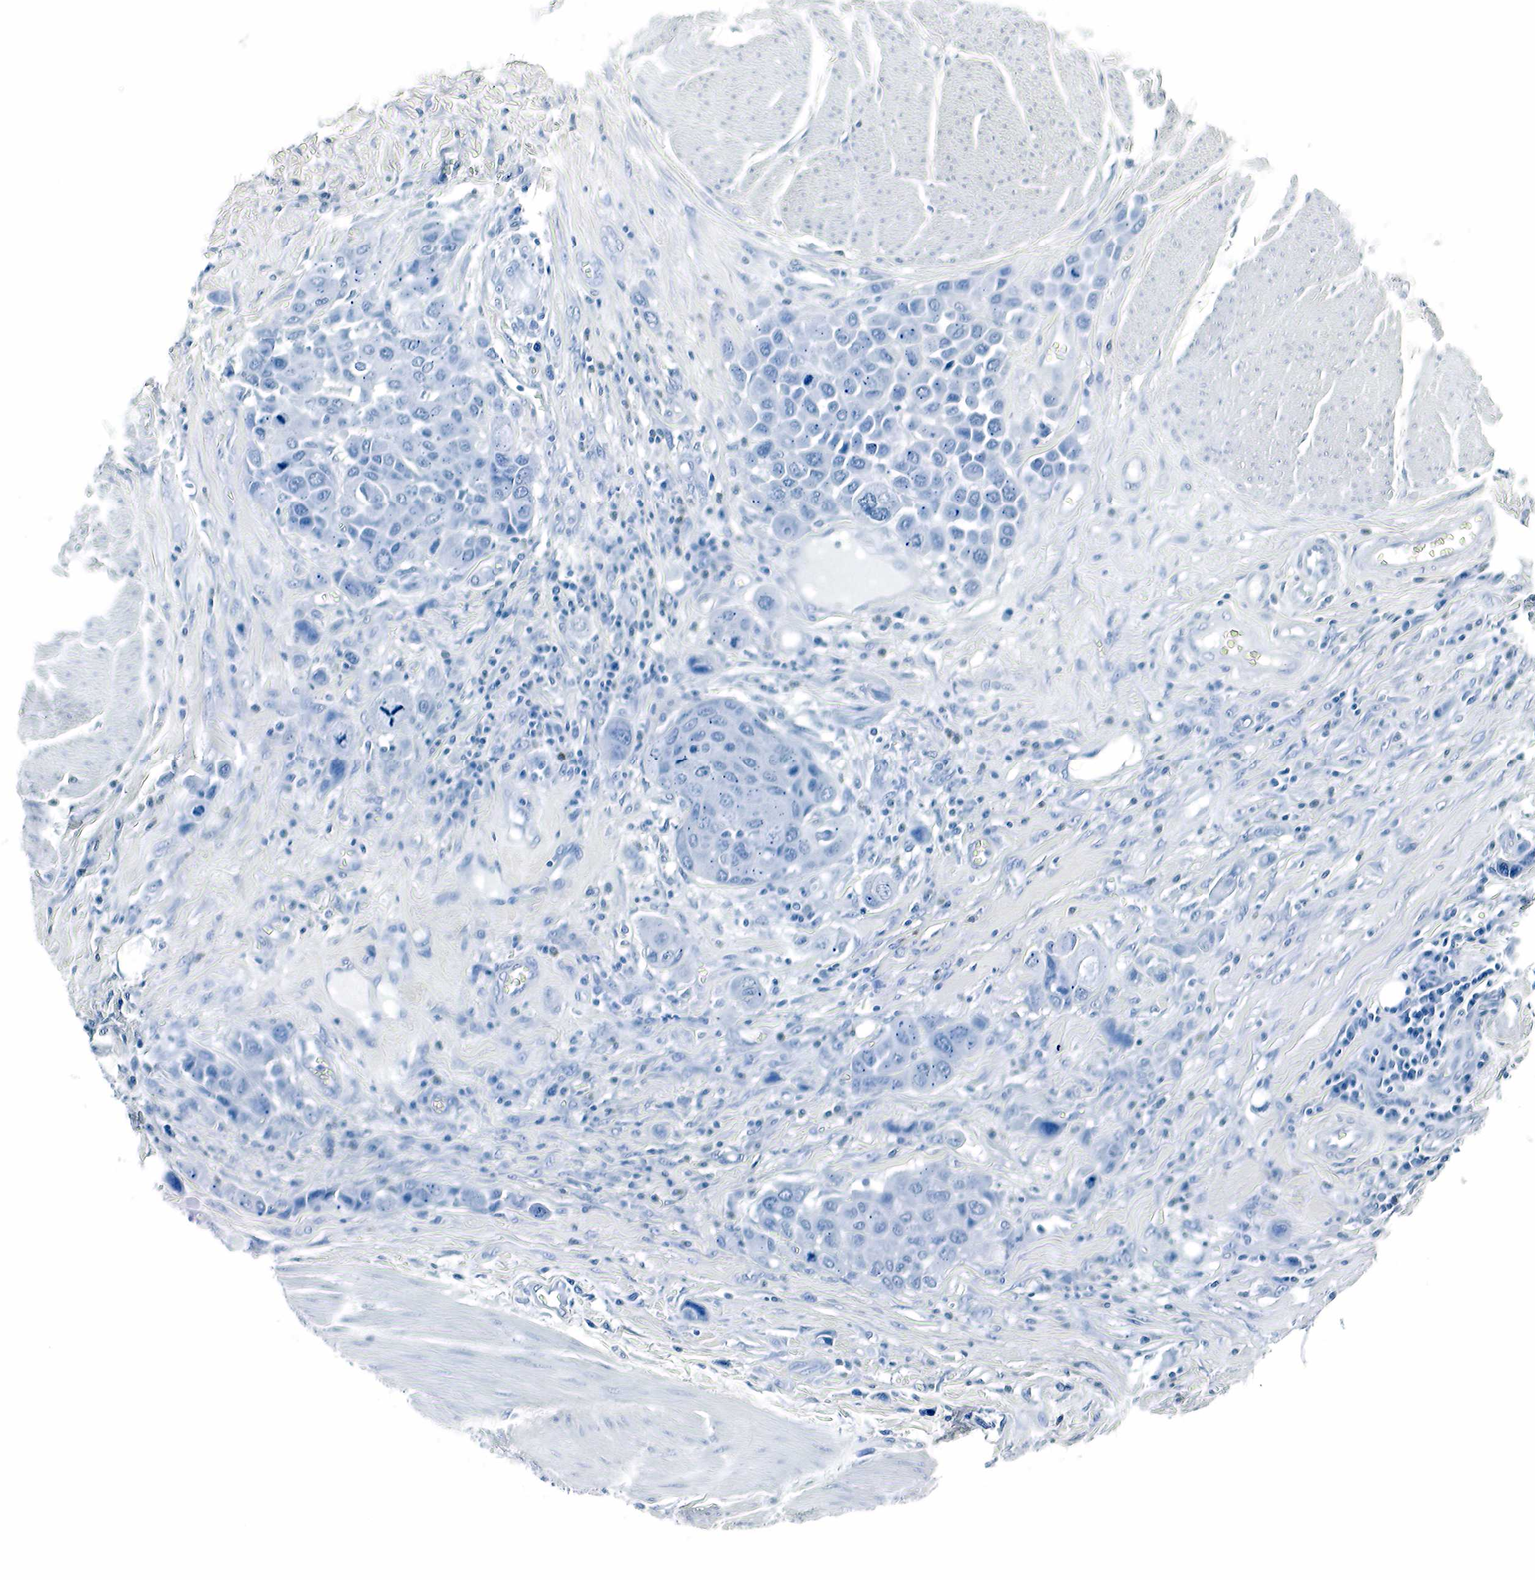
{"staining": {"intensity": "negative", "quantity": "none", "location": "none"}, "tissue": "urothelial cancer", "cell_type": "Tumor cells", "image_type": "cancer", "snomed": [{"axis": "morphology", "description": "Urothelial carcinoma, High grade"}, {"axis": "topography", "description": "Urinary bladder"}], "caption": "A photomicrograph of human urothelial carcinoma (high-grade) is negative for staining in tumor cells. Brightfield microscopy of IHC stained with DAB (brown) and hematoxylin (blue), captured at high magnification.", "gene": "GCG", "patient": {"sex": "male", "age": 50}}